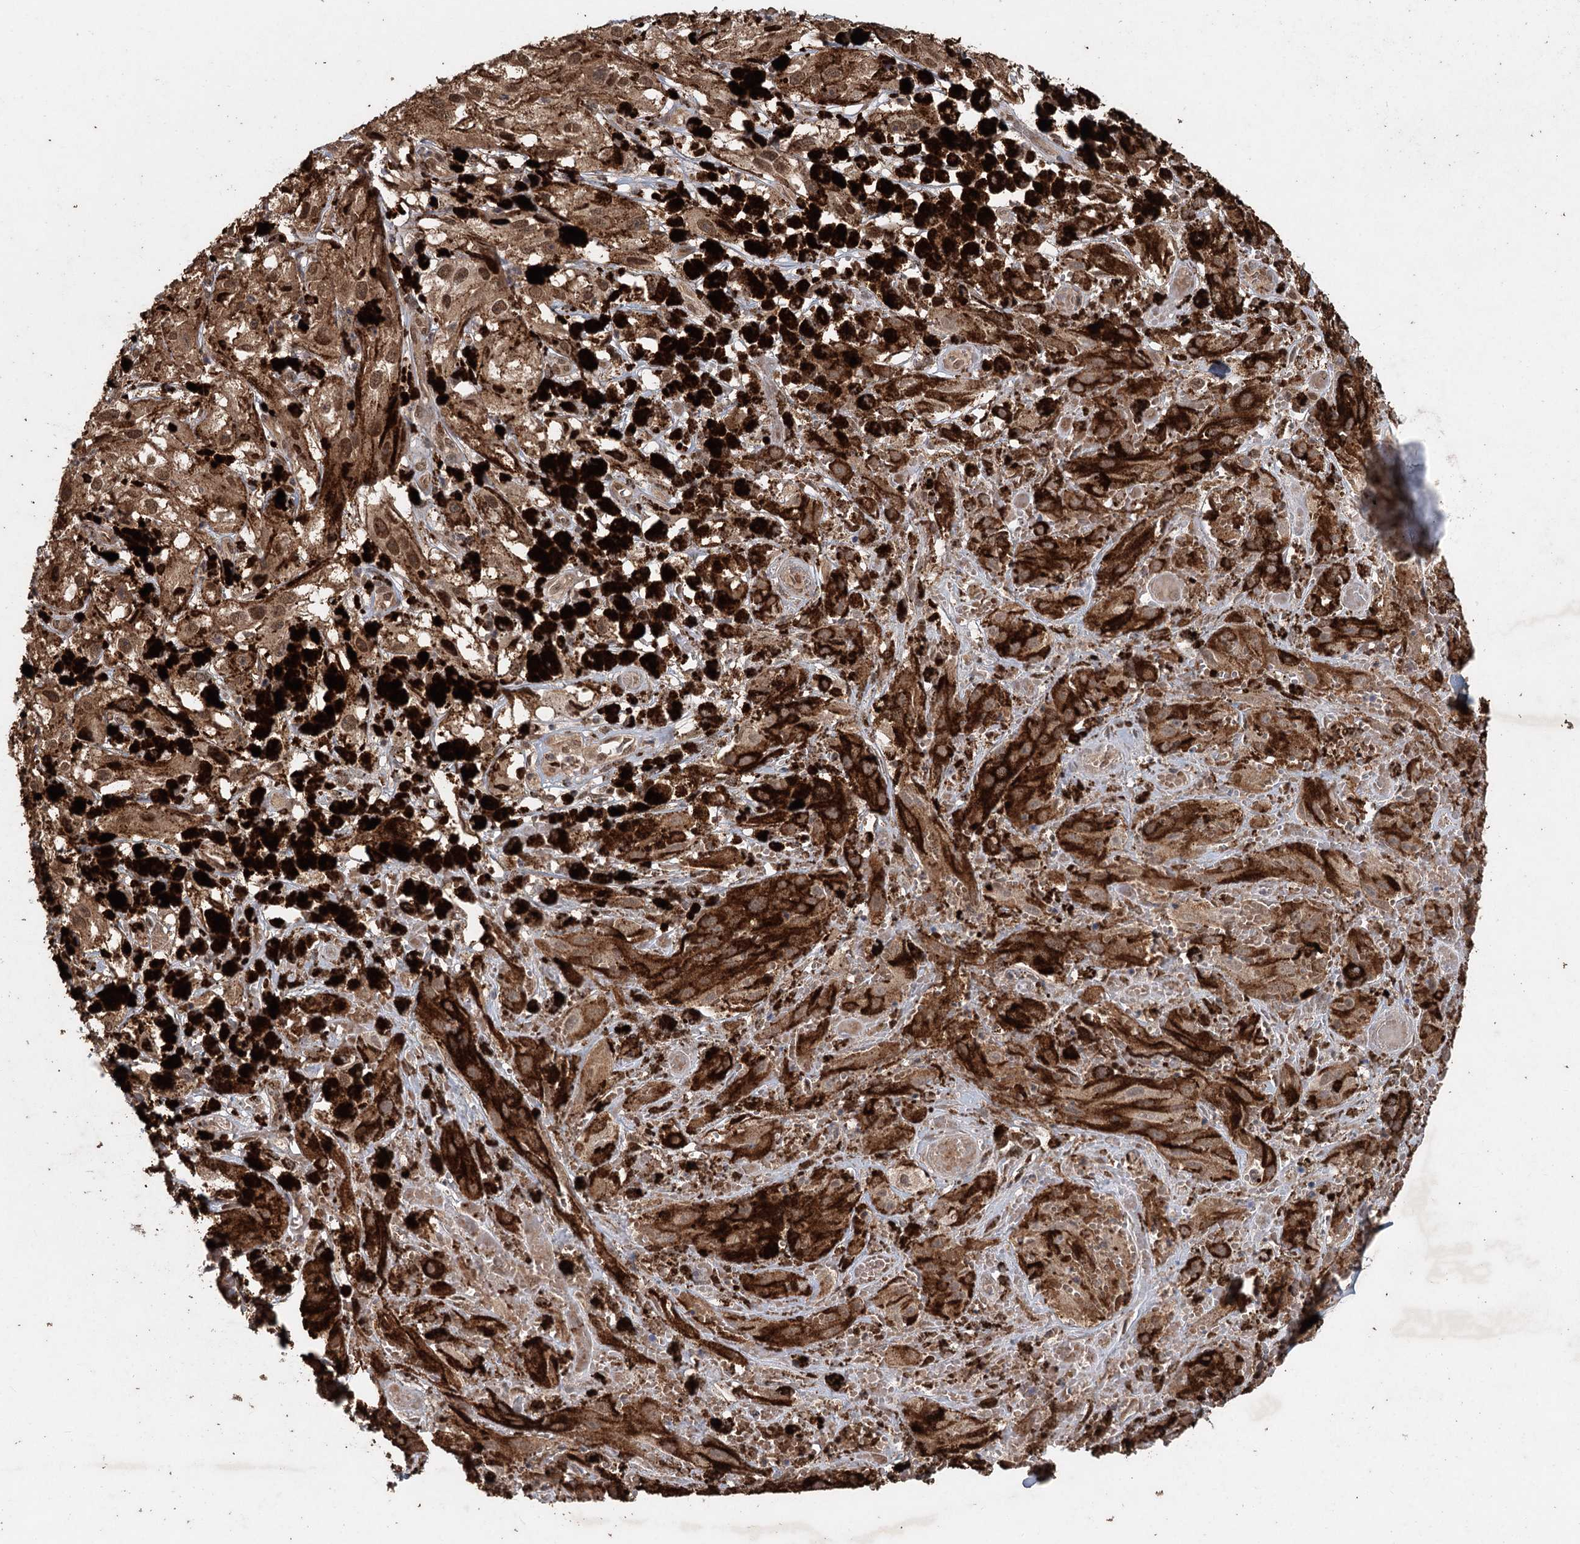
{"staining": {"intensity": "moderate", "quantity": ">75%", "location": "cytoplasmic/membranous,nuclear"}, "tissue": "melanoma", "cell_type": "Tumor cells", "image_type": "cancer", "snomed": [{"axis": "morphology", "description": "Malignant melanoma, NOS"}, {"axis": "topography", "description": "Skin"}], "caption": "This is a photomicrograph of immunohistochemistry staining of malignant melanoma, which shows moderate staining in the cytoplasmic/membranous and nuclear of tumor cells.", "gene": "FBXO7", "patient": {"sex": "male", "age": 88}}